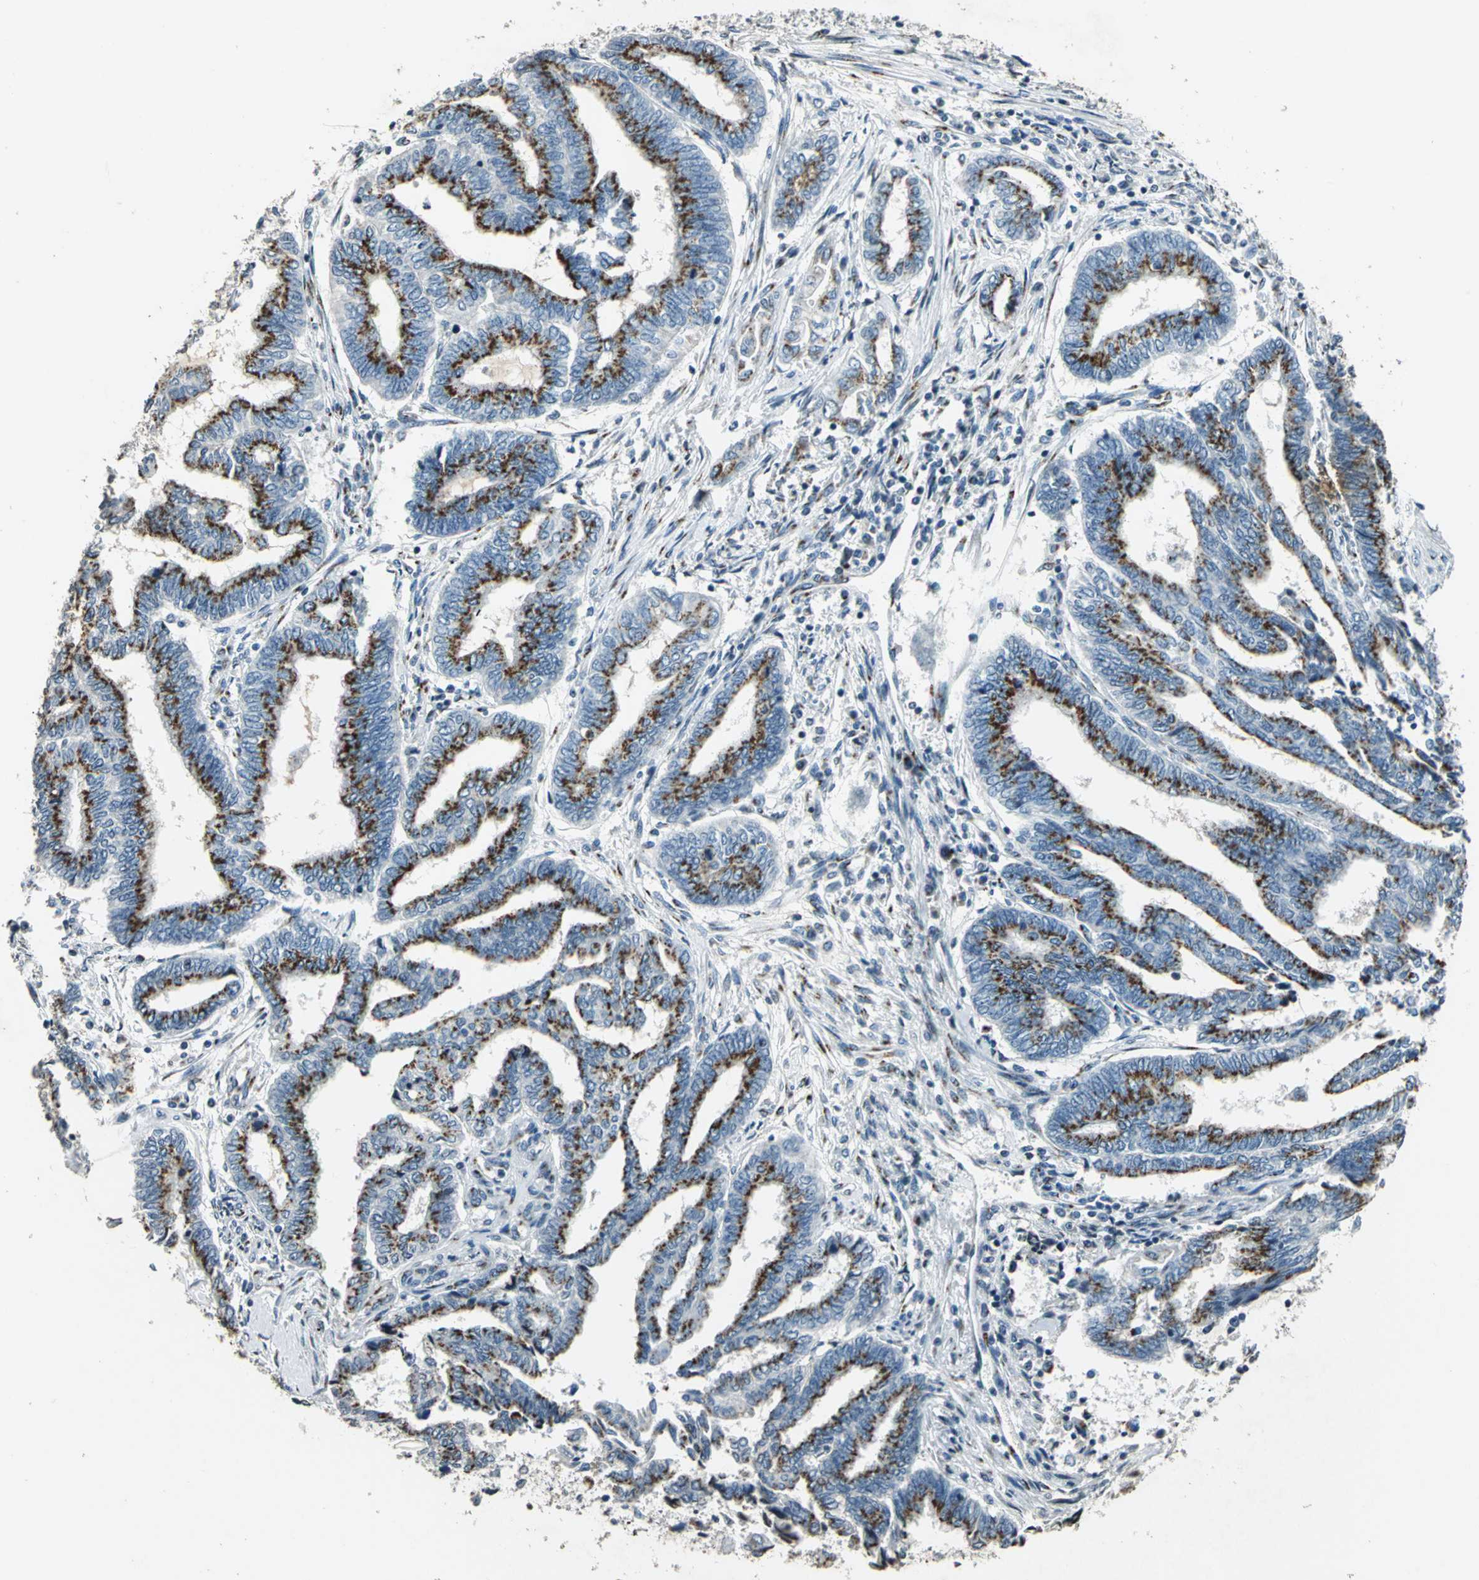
{"staining": {"intensity": "strong", "quantity": "25%-75%", "location": "cytoplasmic/membranous"}, "tissue": "endometrial cancer", "cell_type": "Tumor cells", "image_type": "cancer", "snomed": [{"axis": "morphology", "description": "Adenocarcinoma, NOS"}, {"axis": "topography", "description": "Uterus"}, {"axis": "topography", "description": "Endometrium"}], "caption": "Protein expression analysis of adenocarcinoma (endometrial) demonstrates strong cytoplasmic/membranous expression in about 25%-75% of tumor cells.", "gene": "TMEM115", "patient": {"sex": "female", "age": 70}}